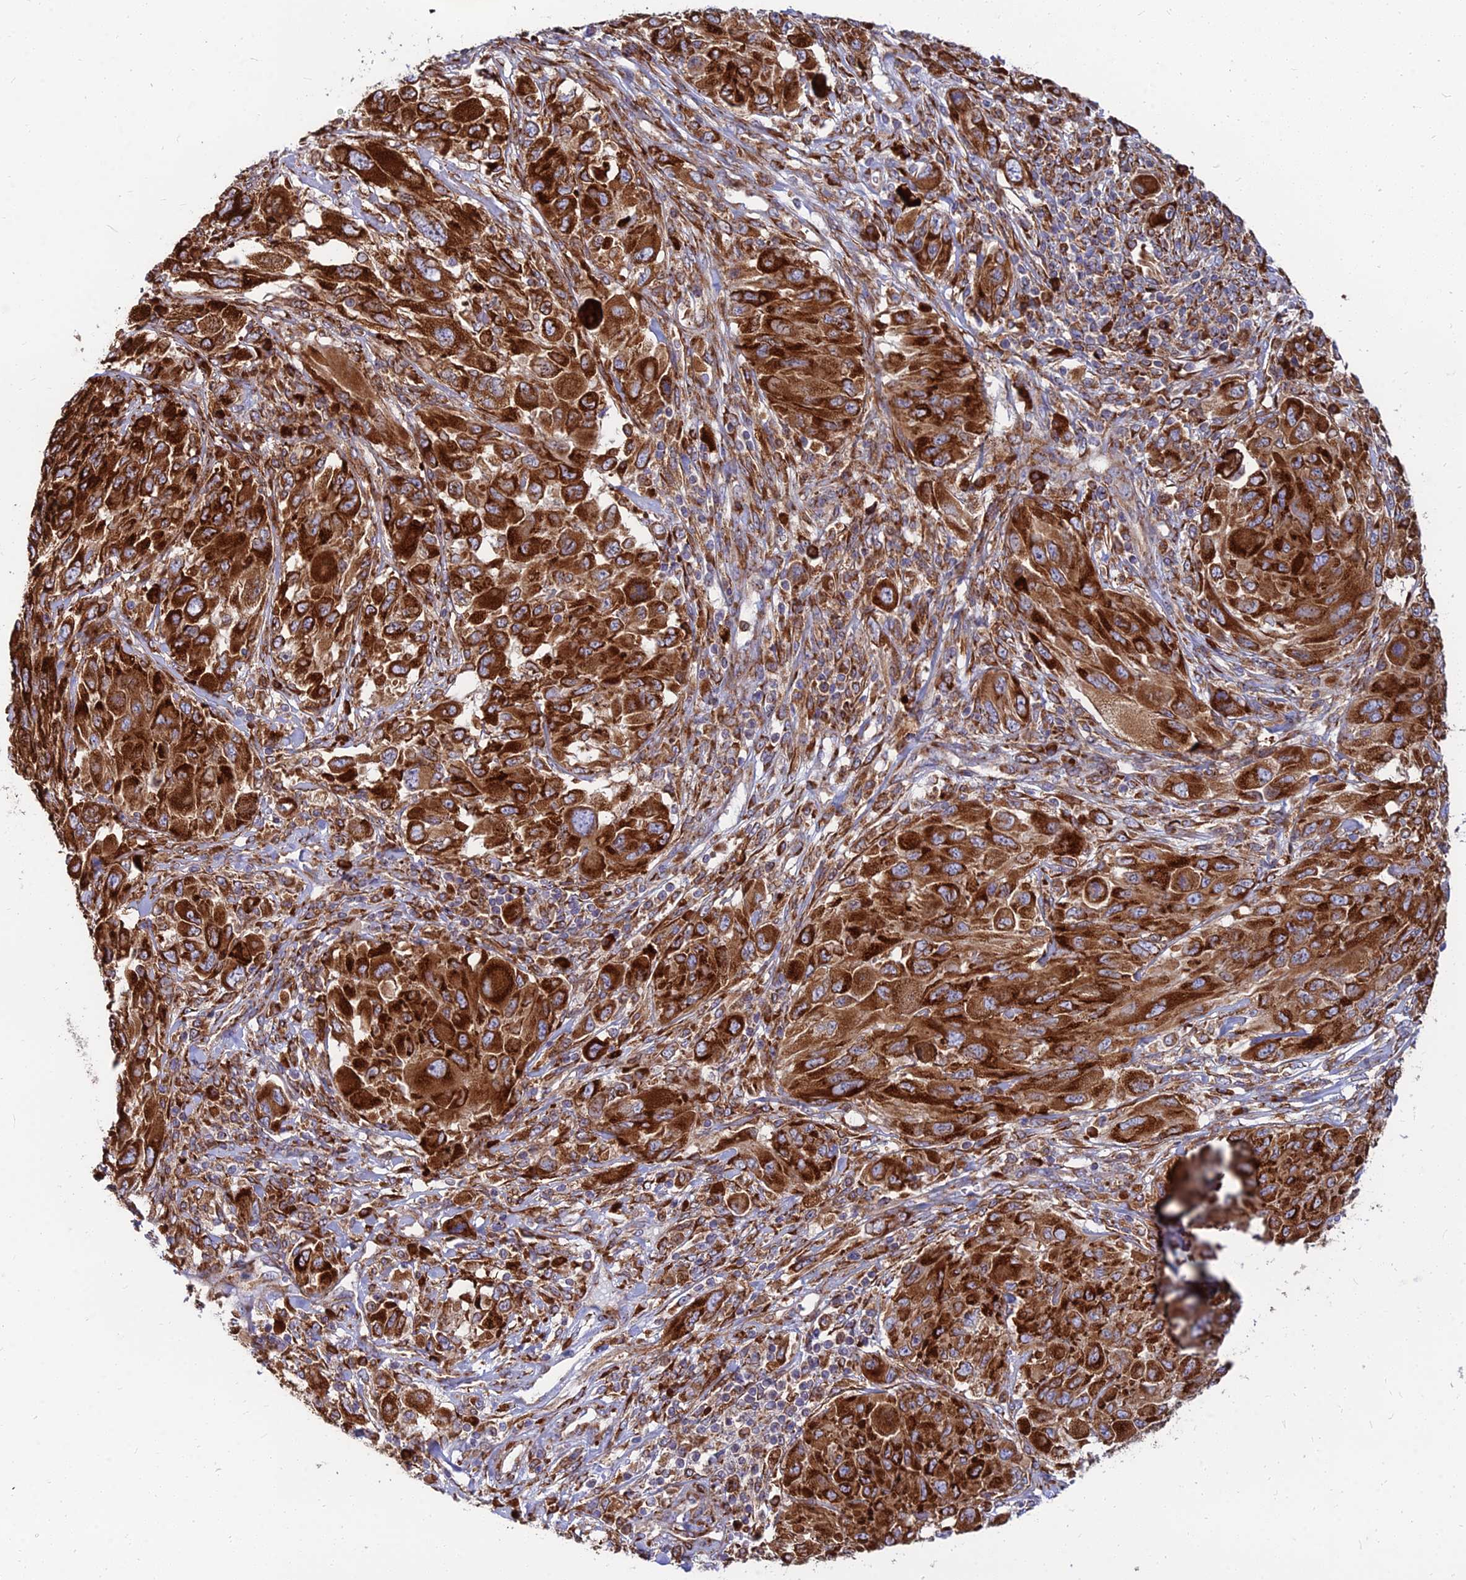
{"staining": {"intensity": "strong", "quantity": ">75%", "location": "cytoplasmic/membranous"}, "tissue": "melanoma", "cell_type": "Tumor cells", "image_type": "cancer", "snomed": [{"axis": "morphology", "description": "Malignant melanoma, NOS"}, {"axis": "topography", "description": "Skin"}], "caption": "Immunohistochemistry (IHC) (DAB) staining of human malignant melanoma exhibits strong cytoplasmic/membranous protein expression in approximately >75% of tumor cells.", "gene": "CCT6B", "patient": {"sex": "female", "age": 91}}